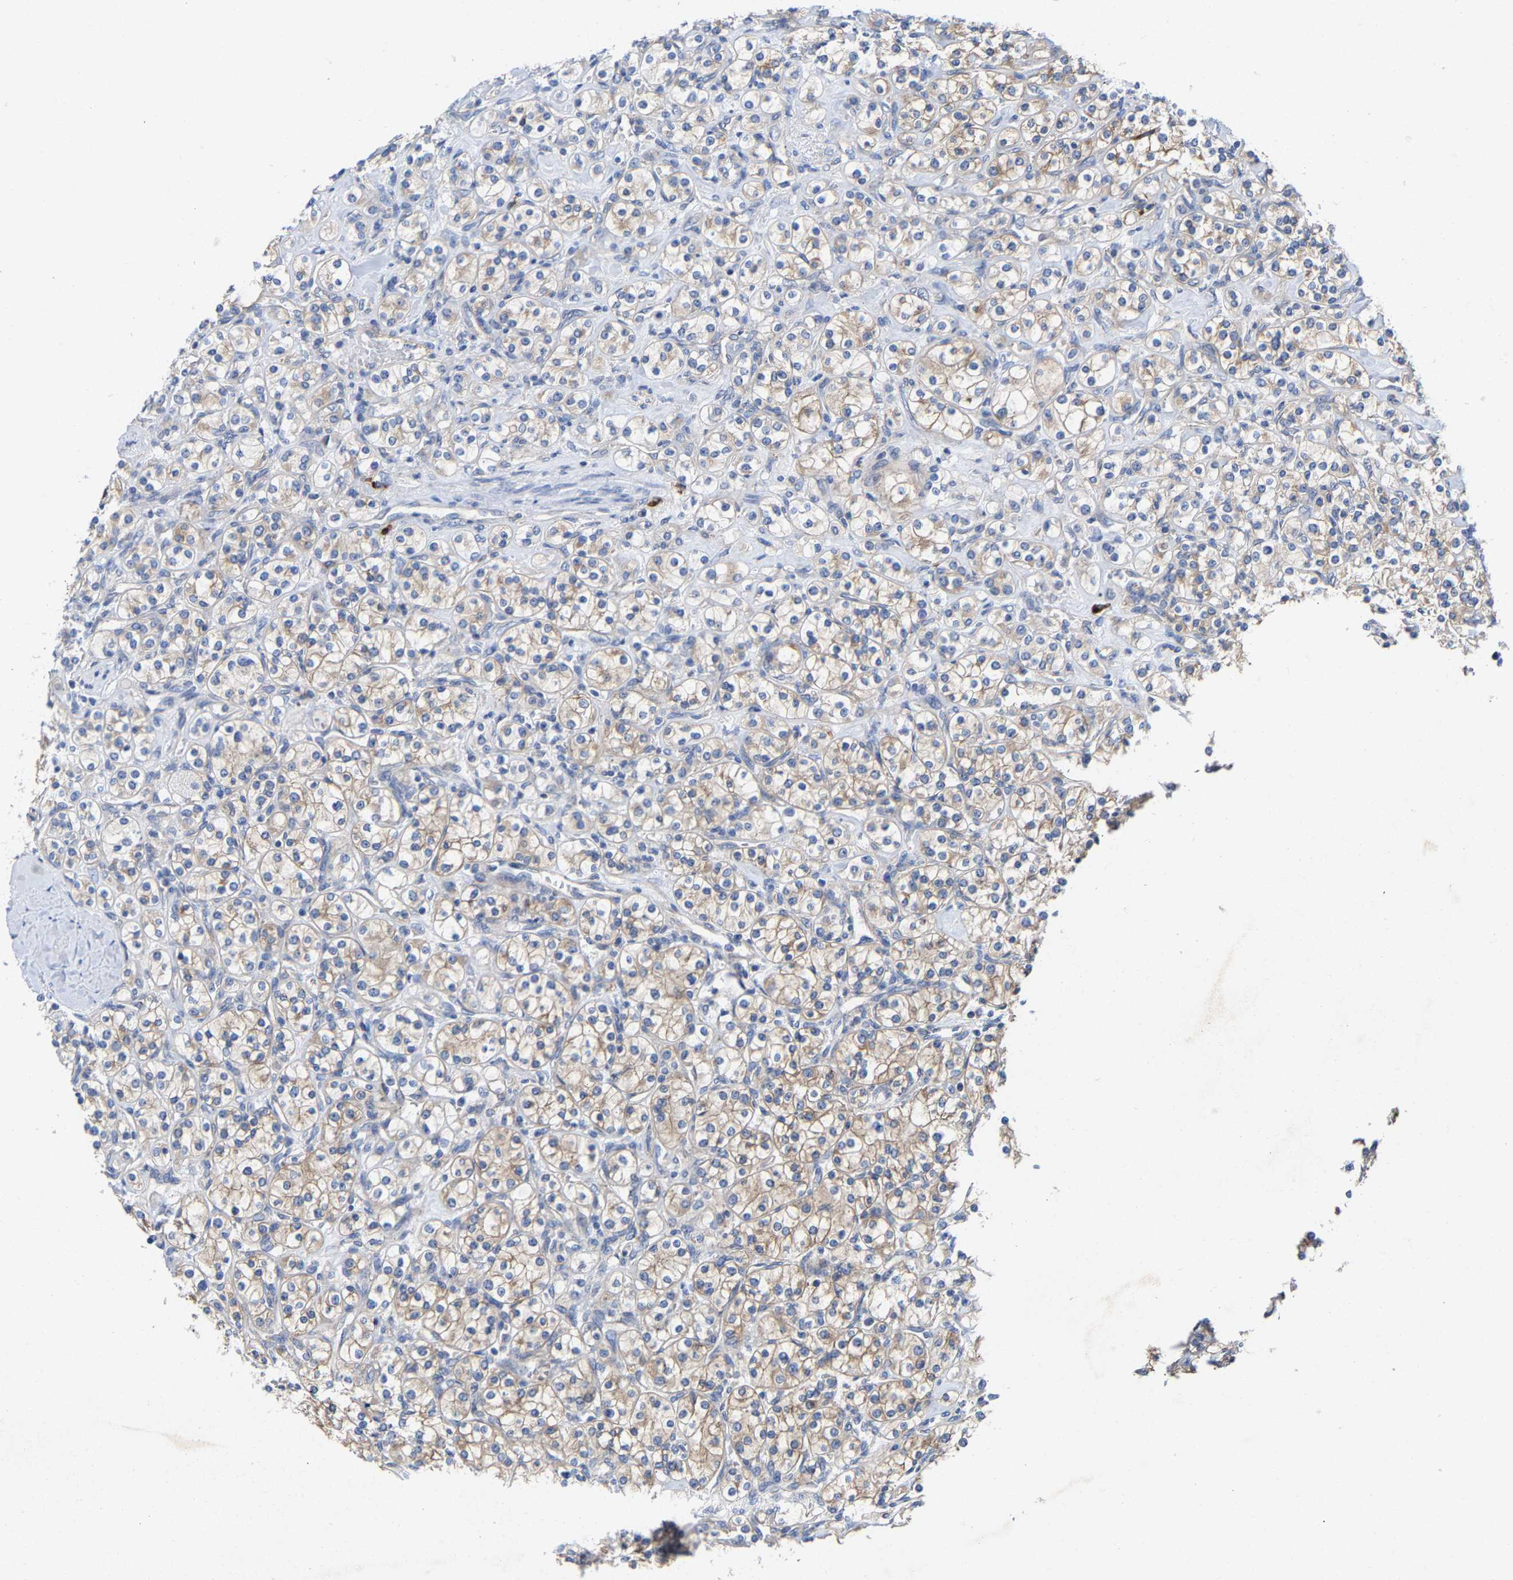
{"staining": {"intensity": "weak", "quantity": ">75%", "location": "cytoplasmic/membranous"}, "tissue": "renal cancer", "cell_type": "Tumor cells", "image_type": "cancer", "snomed": [{"axis": "morphology", "description": "Adenocarcinoma, NOS"}, {"axis": "topography", "description": "Kidney"}], "caption": "Weak cytoplasmic/membranous staining is identified in about >75% of tumor cells in renal adenocarcinoma. (DAB IHC, brown staining for protein, blue staining for nuclei).", "gene": "PPP1R15A", "patient": {"sex": "male", "age": 77}}